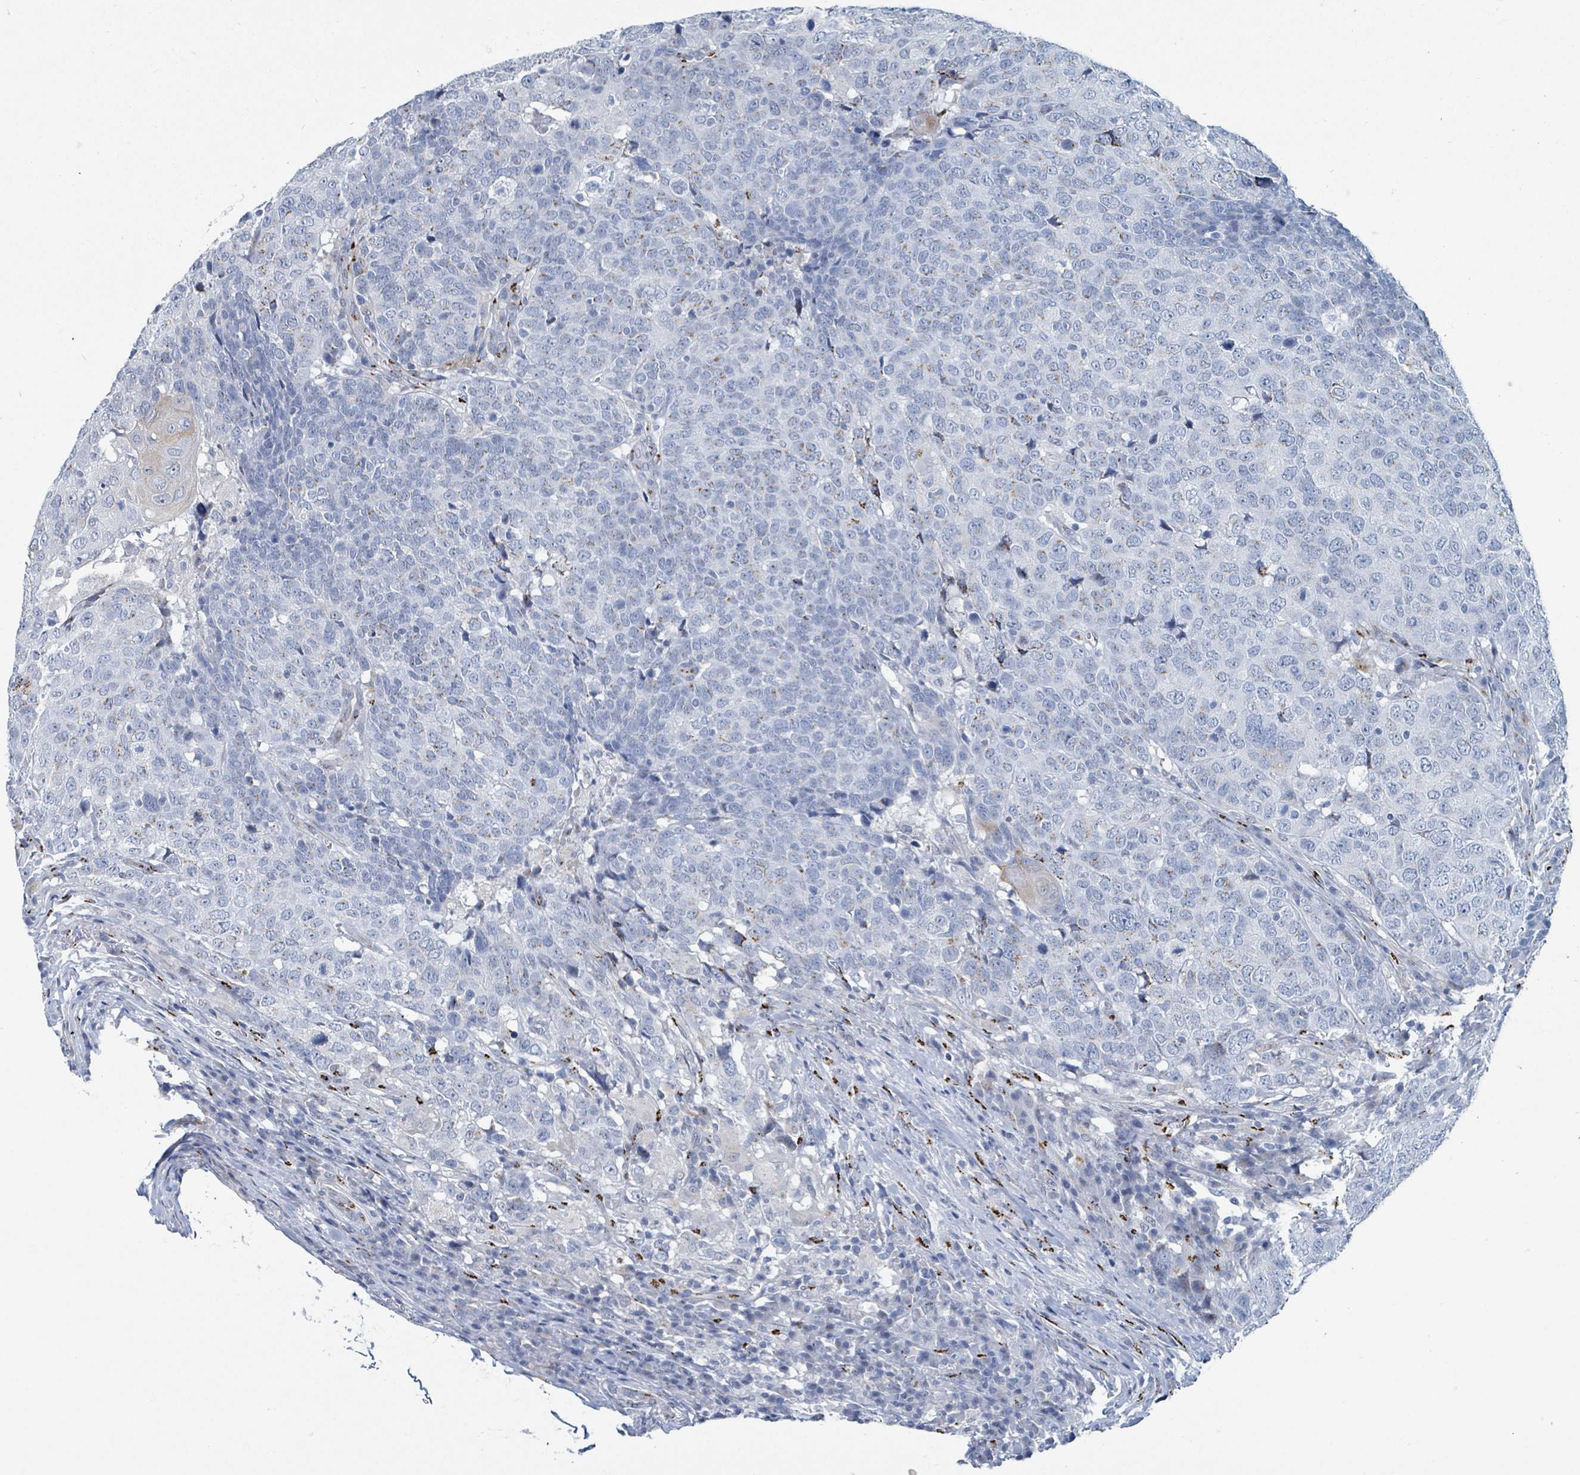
{"staining": {"intensity": "negative", "quantity": "none", "location": "none"}, "tissue": "head and neck cancer", "cell_type": "Tumor cells", "image_type": "cancer", "snomed": [{"axis": "morphology", "description": "Normal tissue, NOS"}, {"axis": "morphology", "description": "Squamous cell carcinoma, NOS"}, {"axis": "topography", "description": "Skeletal muscle"}, {"axis": "topography", "description": "Vascular tissue"}, {"axis": "topography", "description": "Peripheral nerve tissue"}, {"axis": "topography", "description": "Head-Neck"}], "caption": "High magnification brightfield microscopy of squamous cell carcinoma (head and neck) stained with DAB (3,3'-diaminobenzidine) (brown) and counterstained with hematoxylin (blue): tumor cells show no significant staining. (DAB immunohistochemistry, high magnification).", "gene": "DCAF5", "patient": {"sex": "male", "age": 66}}